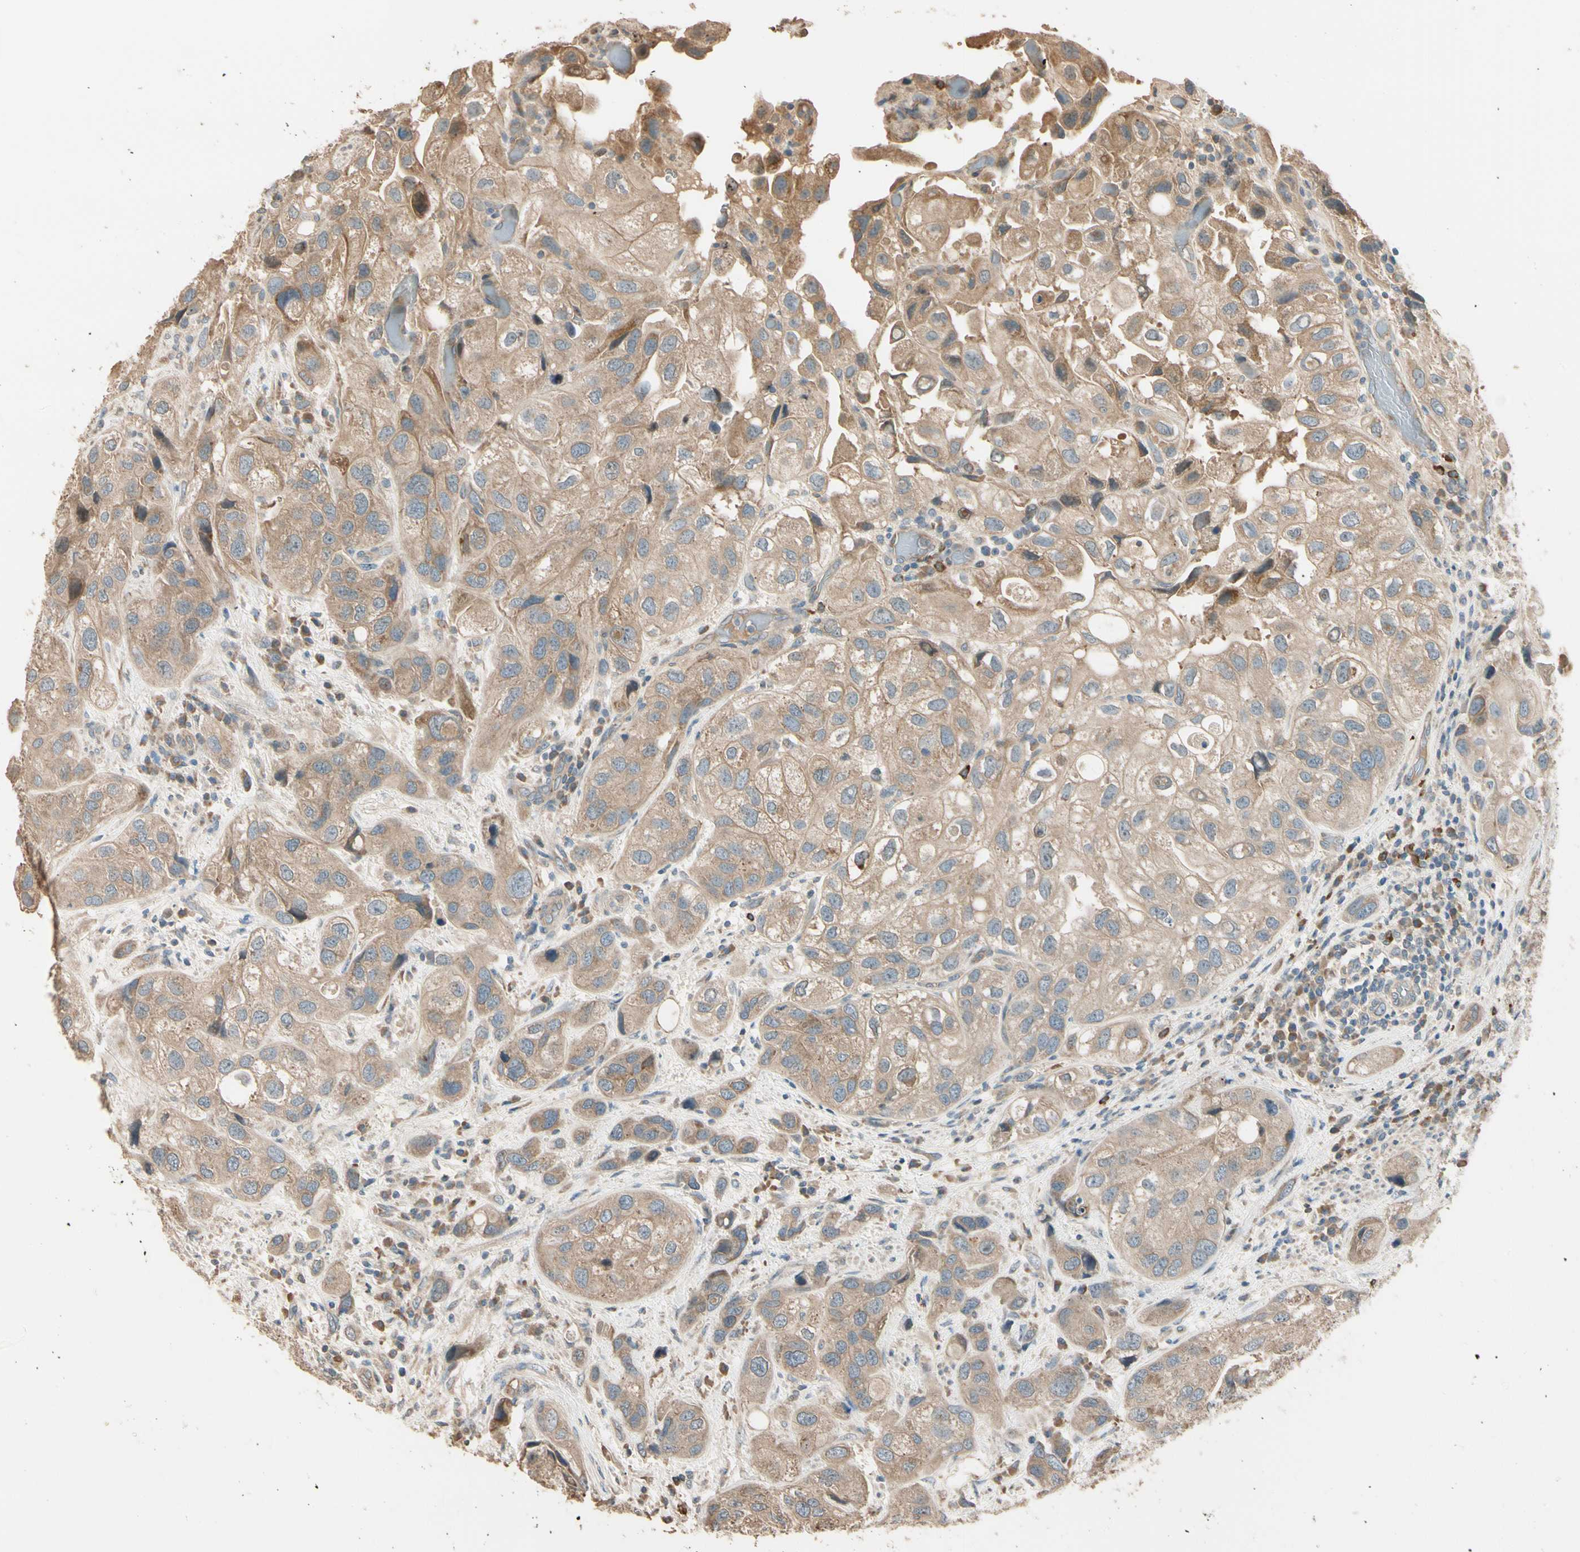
{"staining": {"intensity": "weak", "quantity": ">75%", "location": "cytoplasmic/membranous"}, "tissue": "urothelial cancer", "cell_type": "Tumor cells", "image_type": "cancer", "snomed": [{"axis": "morphology", "description": "Urothelial carcinoma, High grade"}, {"axis": "topography", "description": "Urinary bladder"}], "caption": "Human urothelial cancer stained with a brown dye displays weak cytoplasmic/membranous positive staining in about >75% of tumor cells.", "gene": "TNFRSF21", "patient": {"sex": "female", "age": 64}}